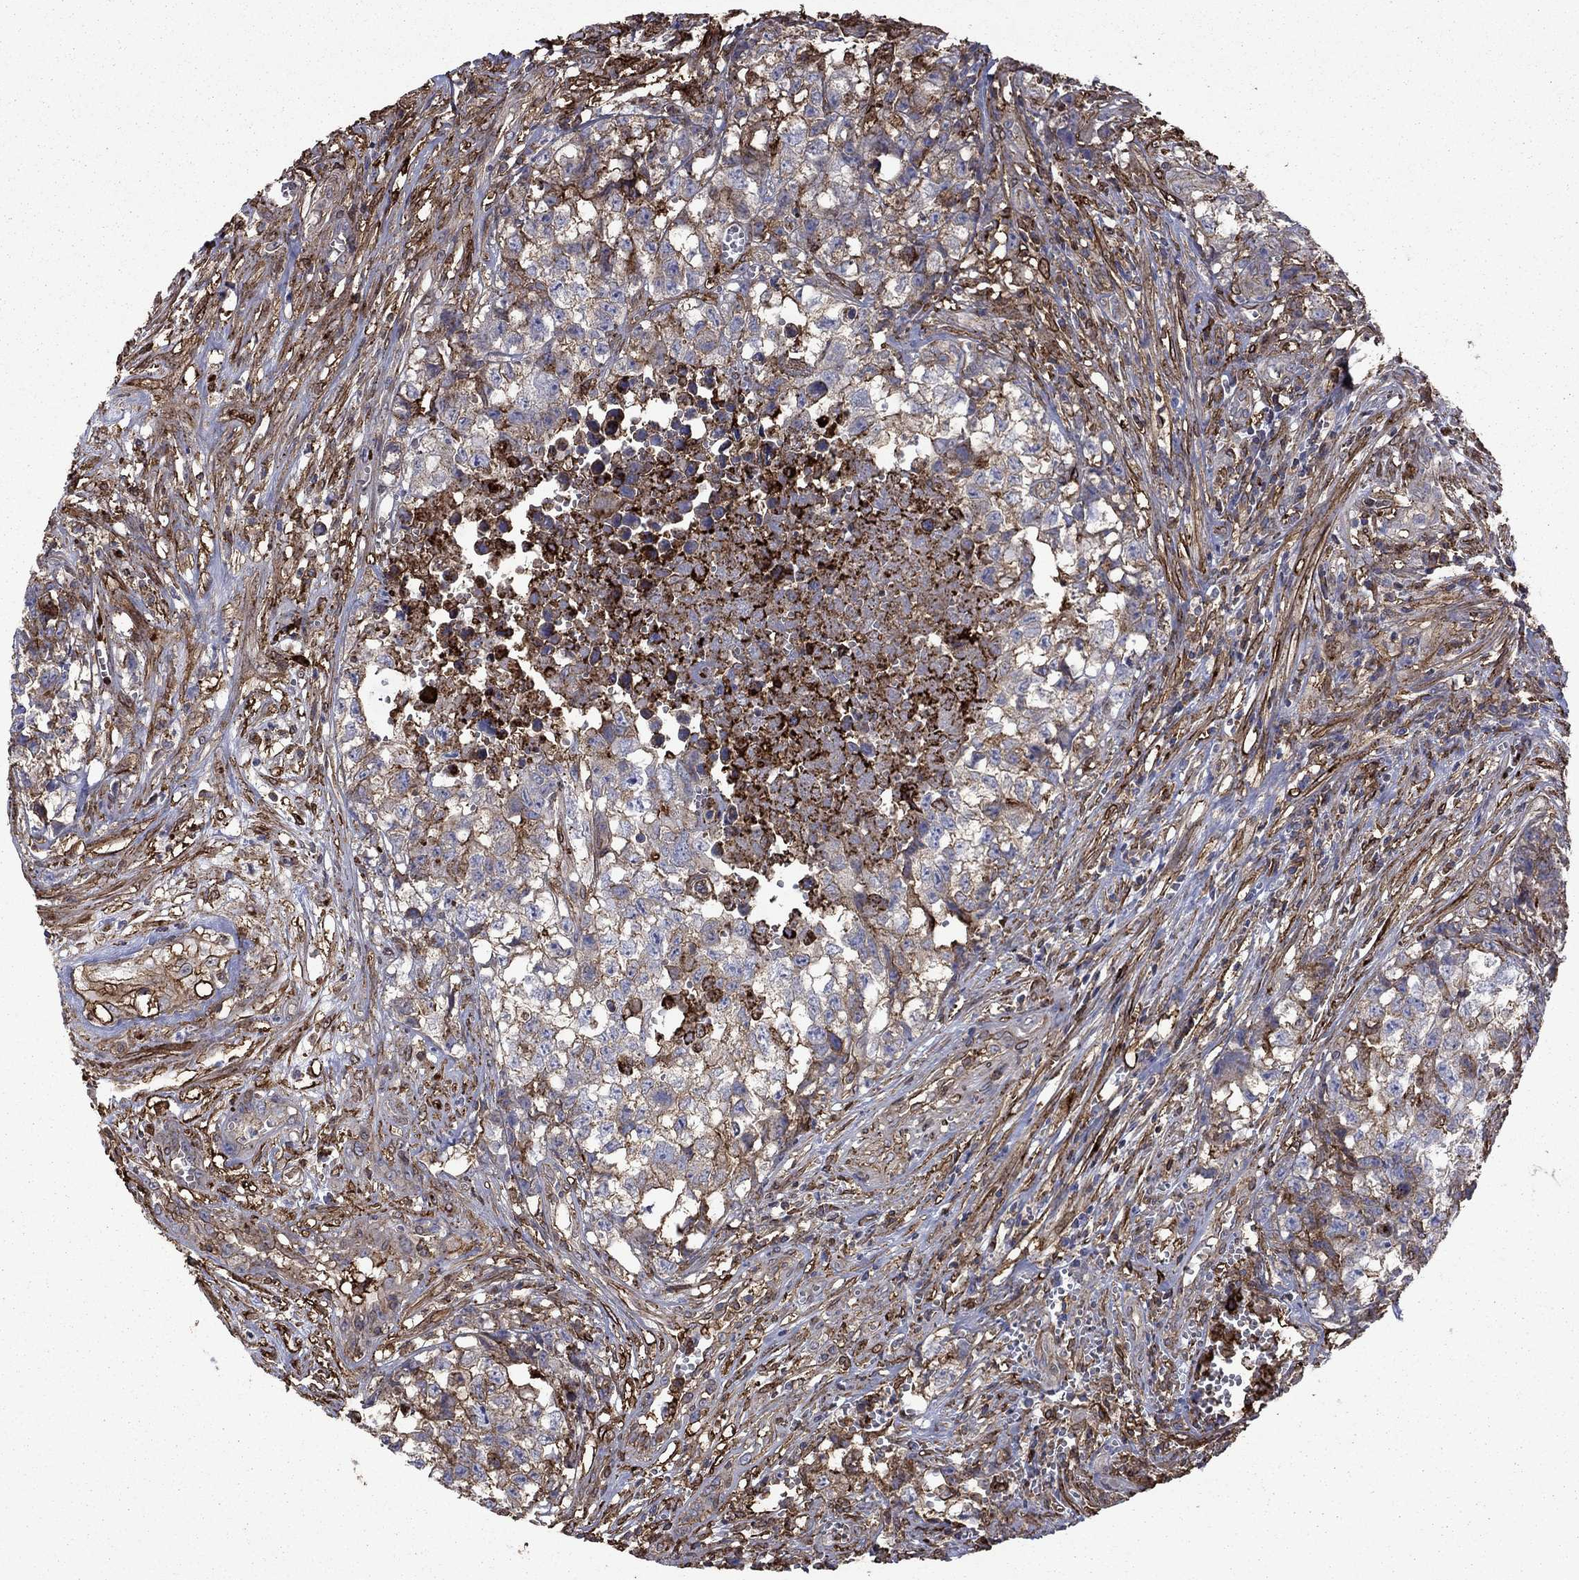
{"staining": {"intensity": "negative", "quantity": "none", "location": "none"}, "tissue": "testis cancer", "cell_type": "Tumor cells", "image_type": "cancer", "snomed": [{"axis": "morphology", "description": "Seminoma, NOS"}, {"axis": "morphology", "description": "Carcinoma, Embryonal, NOS"}, {"axis": "topography", "description": "Testis"}], "caption": "This is a micrograph of immunohistochemistry staining of testis embryonal carcinoma, which shows no expression in tumor cells.", "gene": "PLAU", "patient": {"sex": "male", "age": 22}}